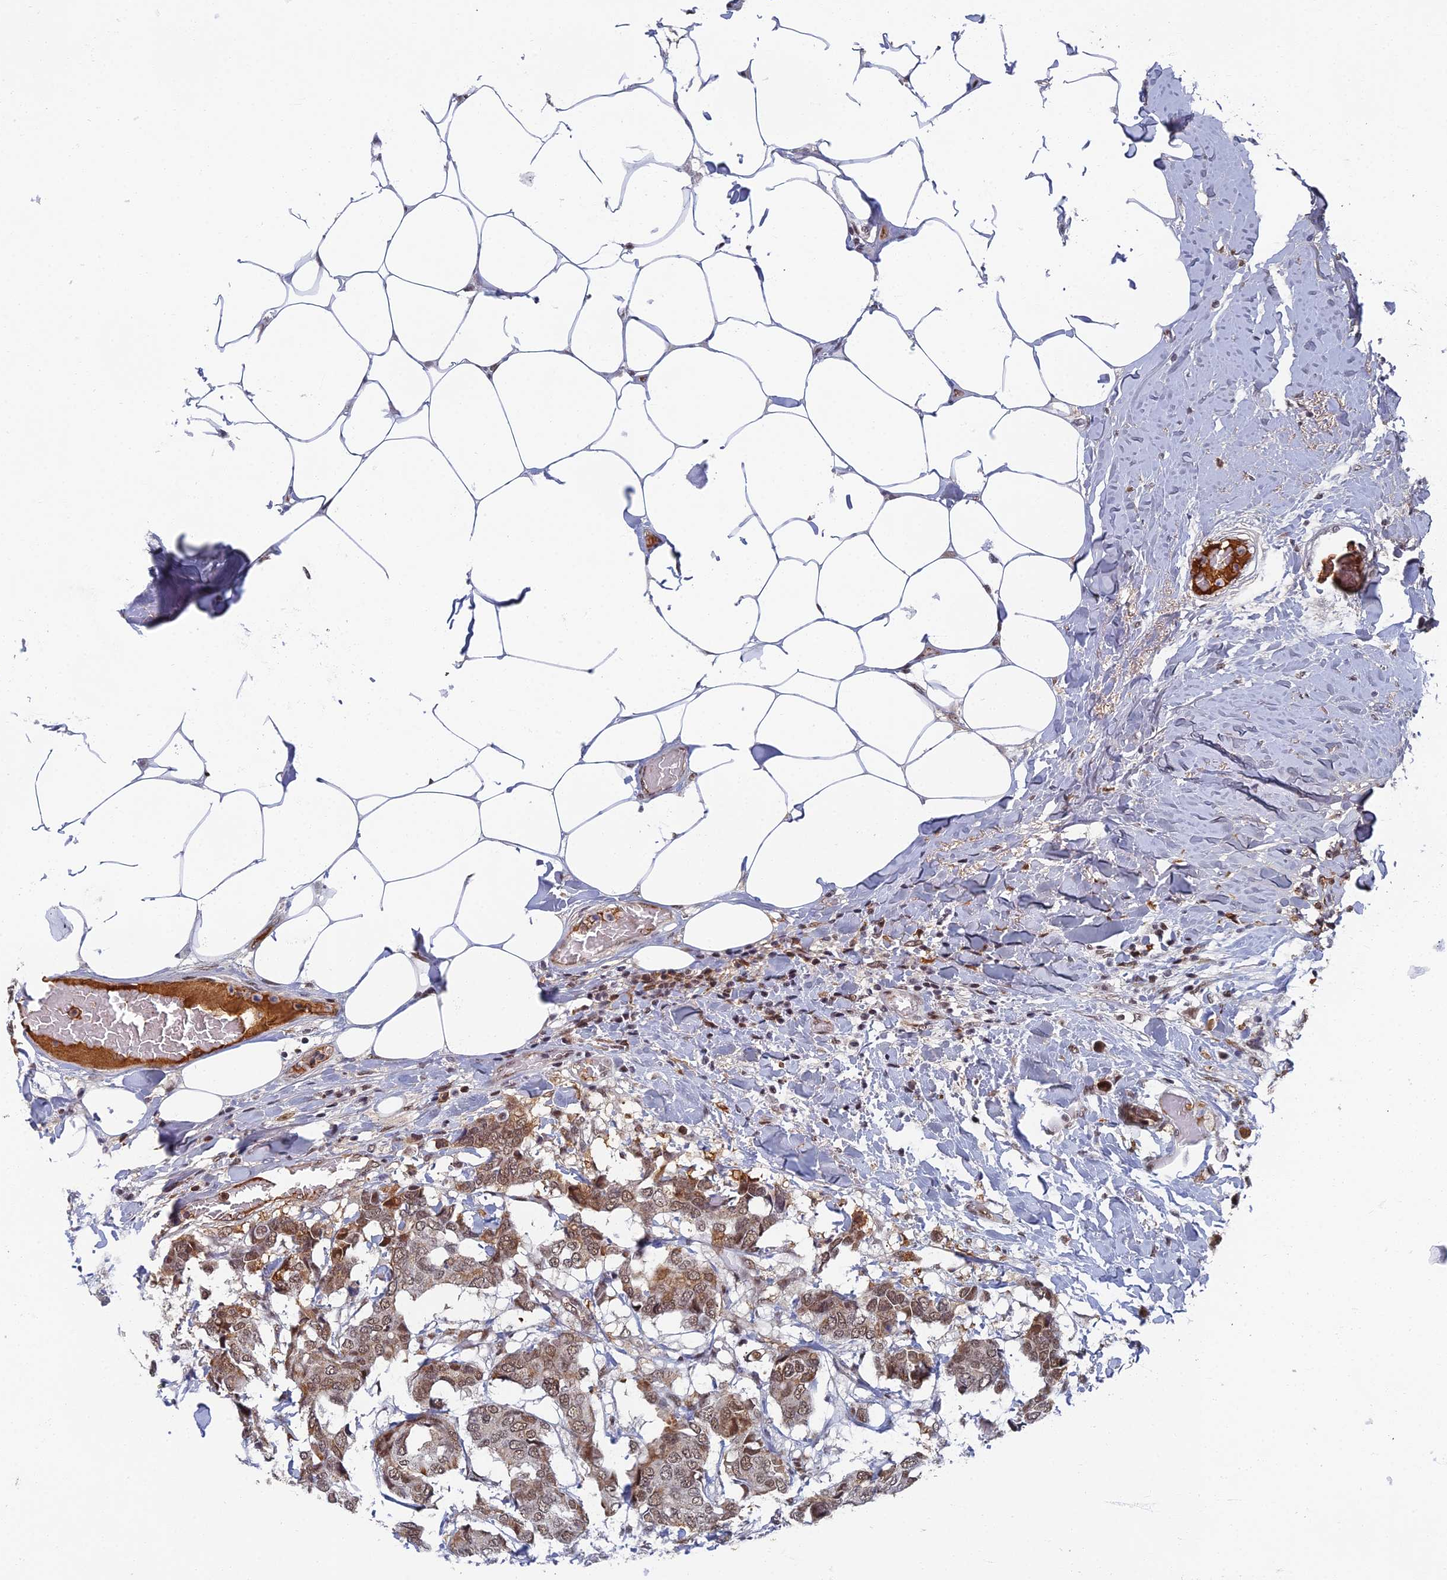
{"staining": {"intensity": "moderate", "quantity": ">75%", "location": "cytoplasmic/membranous,nuclear"}, "tissue": "breast cancer", "cell_type": "Tumor cells", "image_type": "cancer", "snomed": [{"axis": "morphology", "description": "Duct carcinoma"}, {"axis": "topography", "description": "Breast"}], "caption": "This is an image of immunohistochemistry (IHC) staining of breast invasive ductal carcinoma, which shows moderate expression in the cytoplasmic/membranous and nuclear of tumor cells.", "gene": "TAF13", "patient": {"sex": "female", "age": 75}}